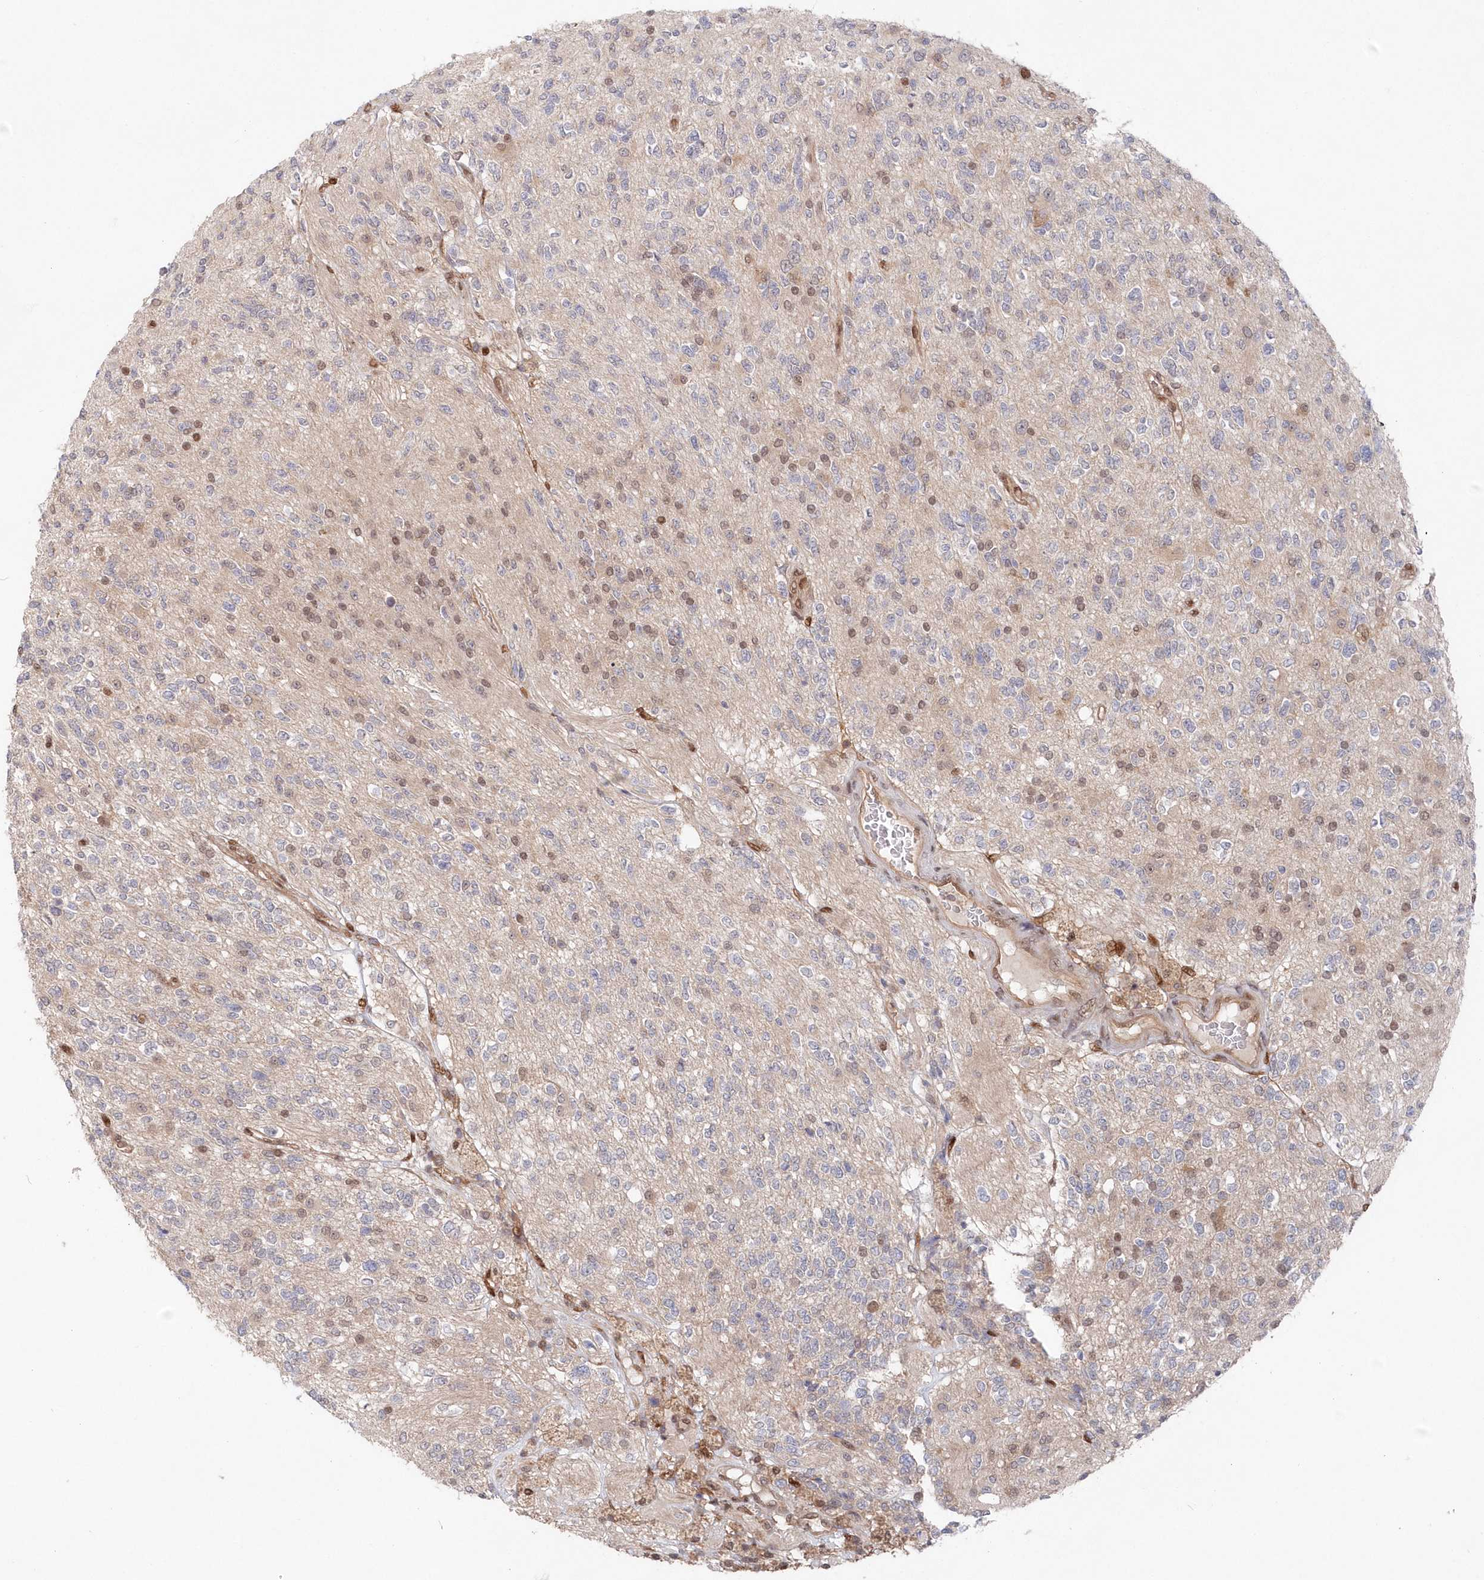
{"staining": {"intensity": "negative", "quantity": "none", "location": "none"}, "tissue": "glioma", "cell_type": "Tumor cells", "image_type": "cancer", "snomed": [{"axis": "morphology", "description": "Glioma, malignant, High grade"}, {"axis": "topography", "description": "Brain"}], "caption": "High magnification brightfield microscopy of malignant glioma (high-grade) stained with DAB (3,3'-diaminobenzidine) (brown) and counterstained with hematoxylin (blue): tumor cells show no significant staining.", "gene": "ABHD14B", "patient": {"sex": "male", "age": 34}}